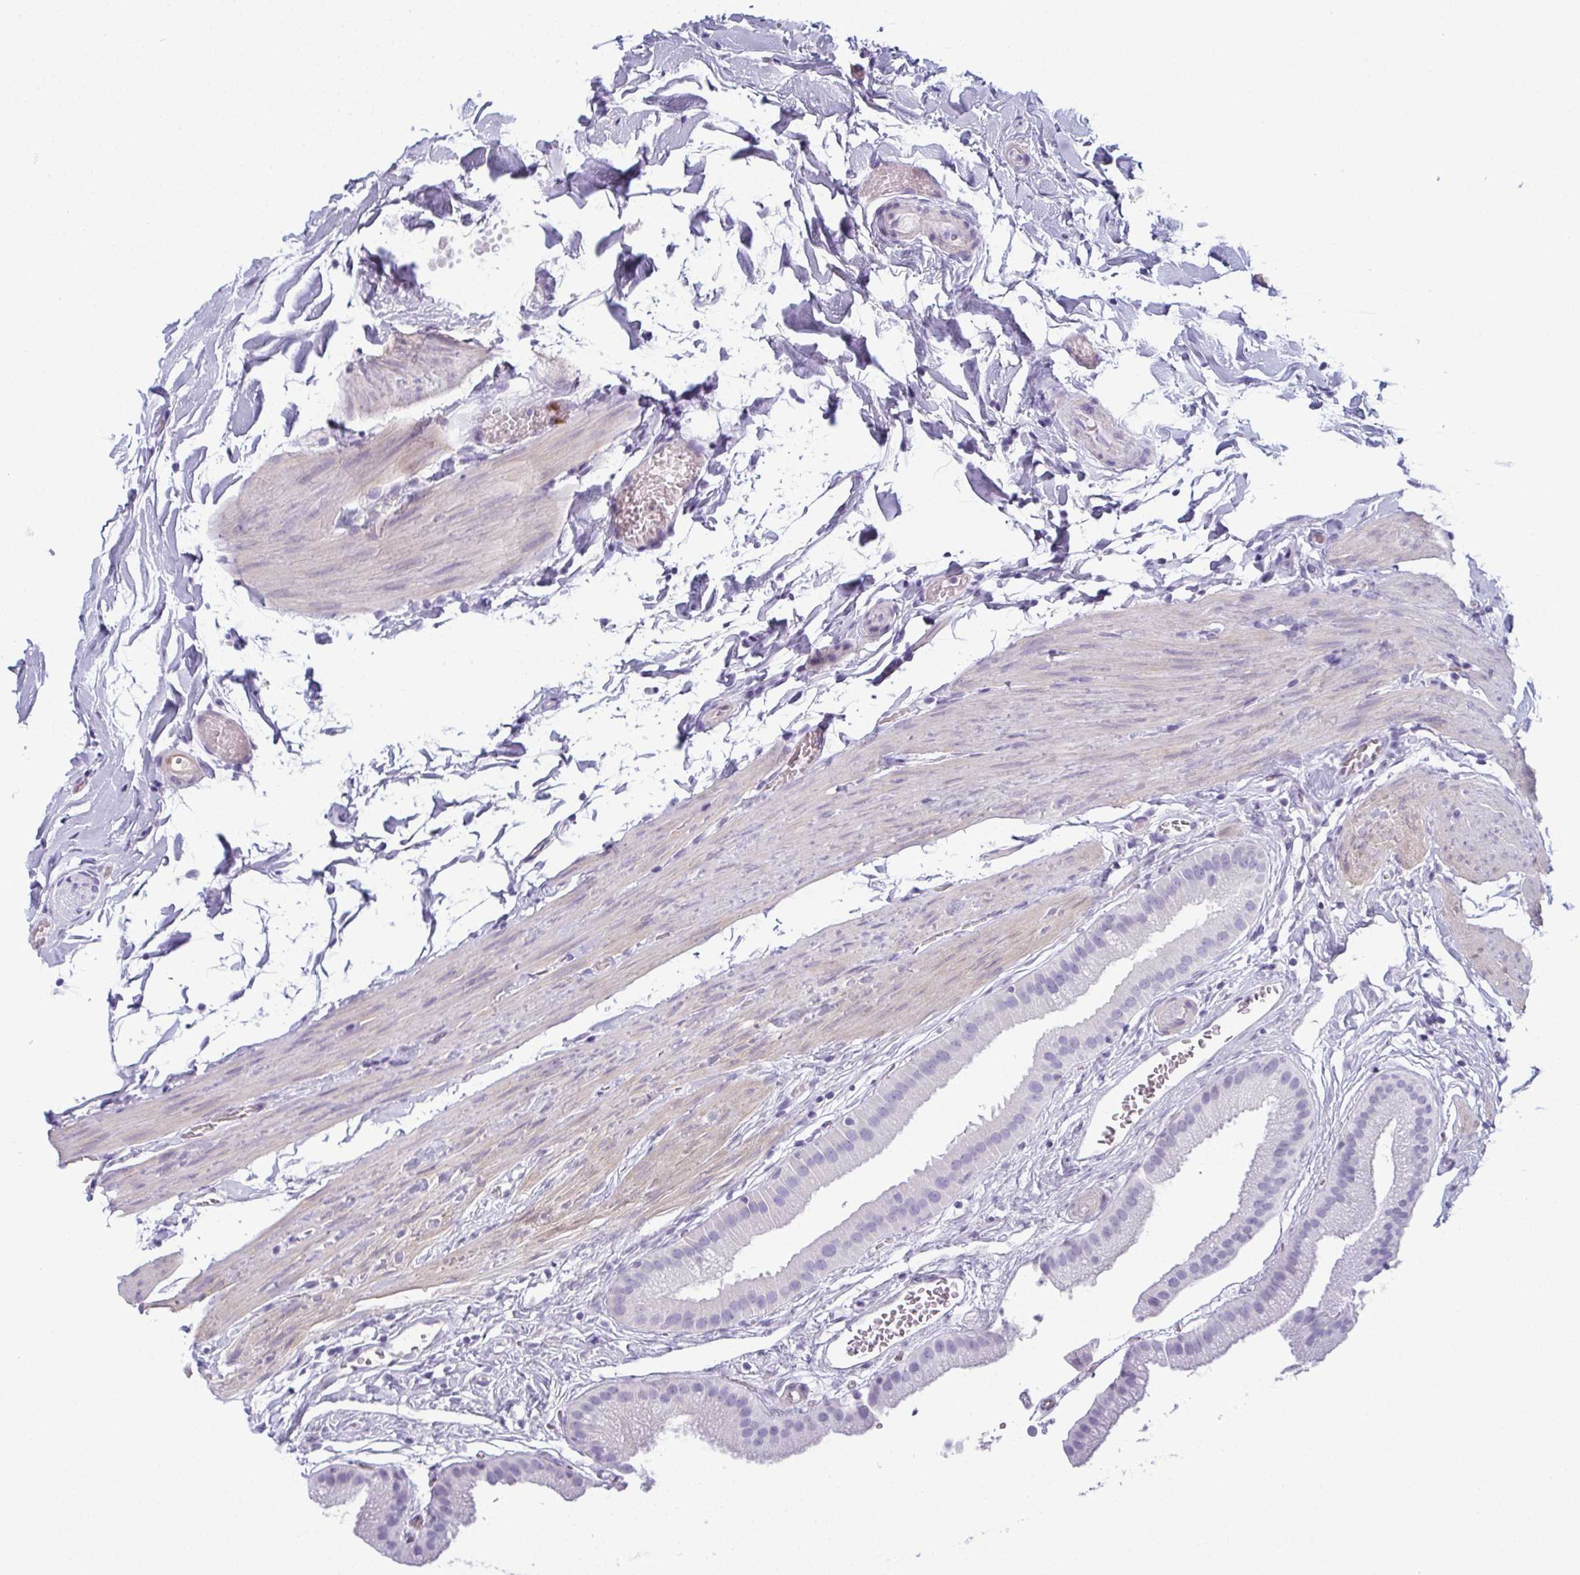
{"staining": {"intensity": "negative", "quantity": "none", "location": "none"}, "tissue": "gallbladder", "cell_type": "Glandular cells", "image_type": "normal", "snomed": [{"axis": "morphology", "description": "Normal tissue, NOS"}, {"axis": "topography", "description": "Gallbladder"}], "caption": "The micrograph shows no significant positivity in glandular cells of gallbladder.", "gene": "CDA", "patient": {"sex": "female", "age": 63}}